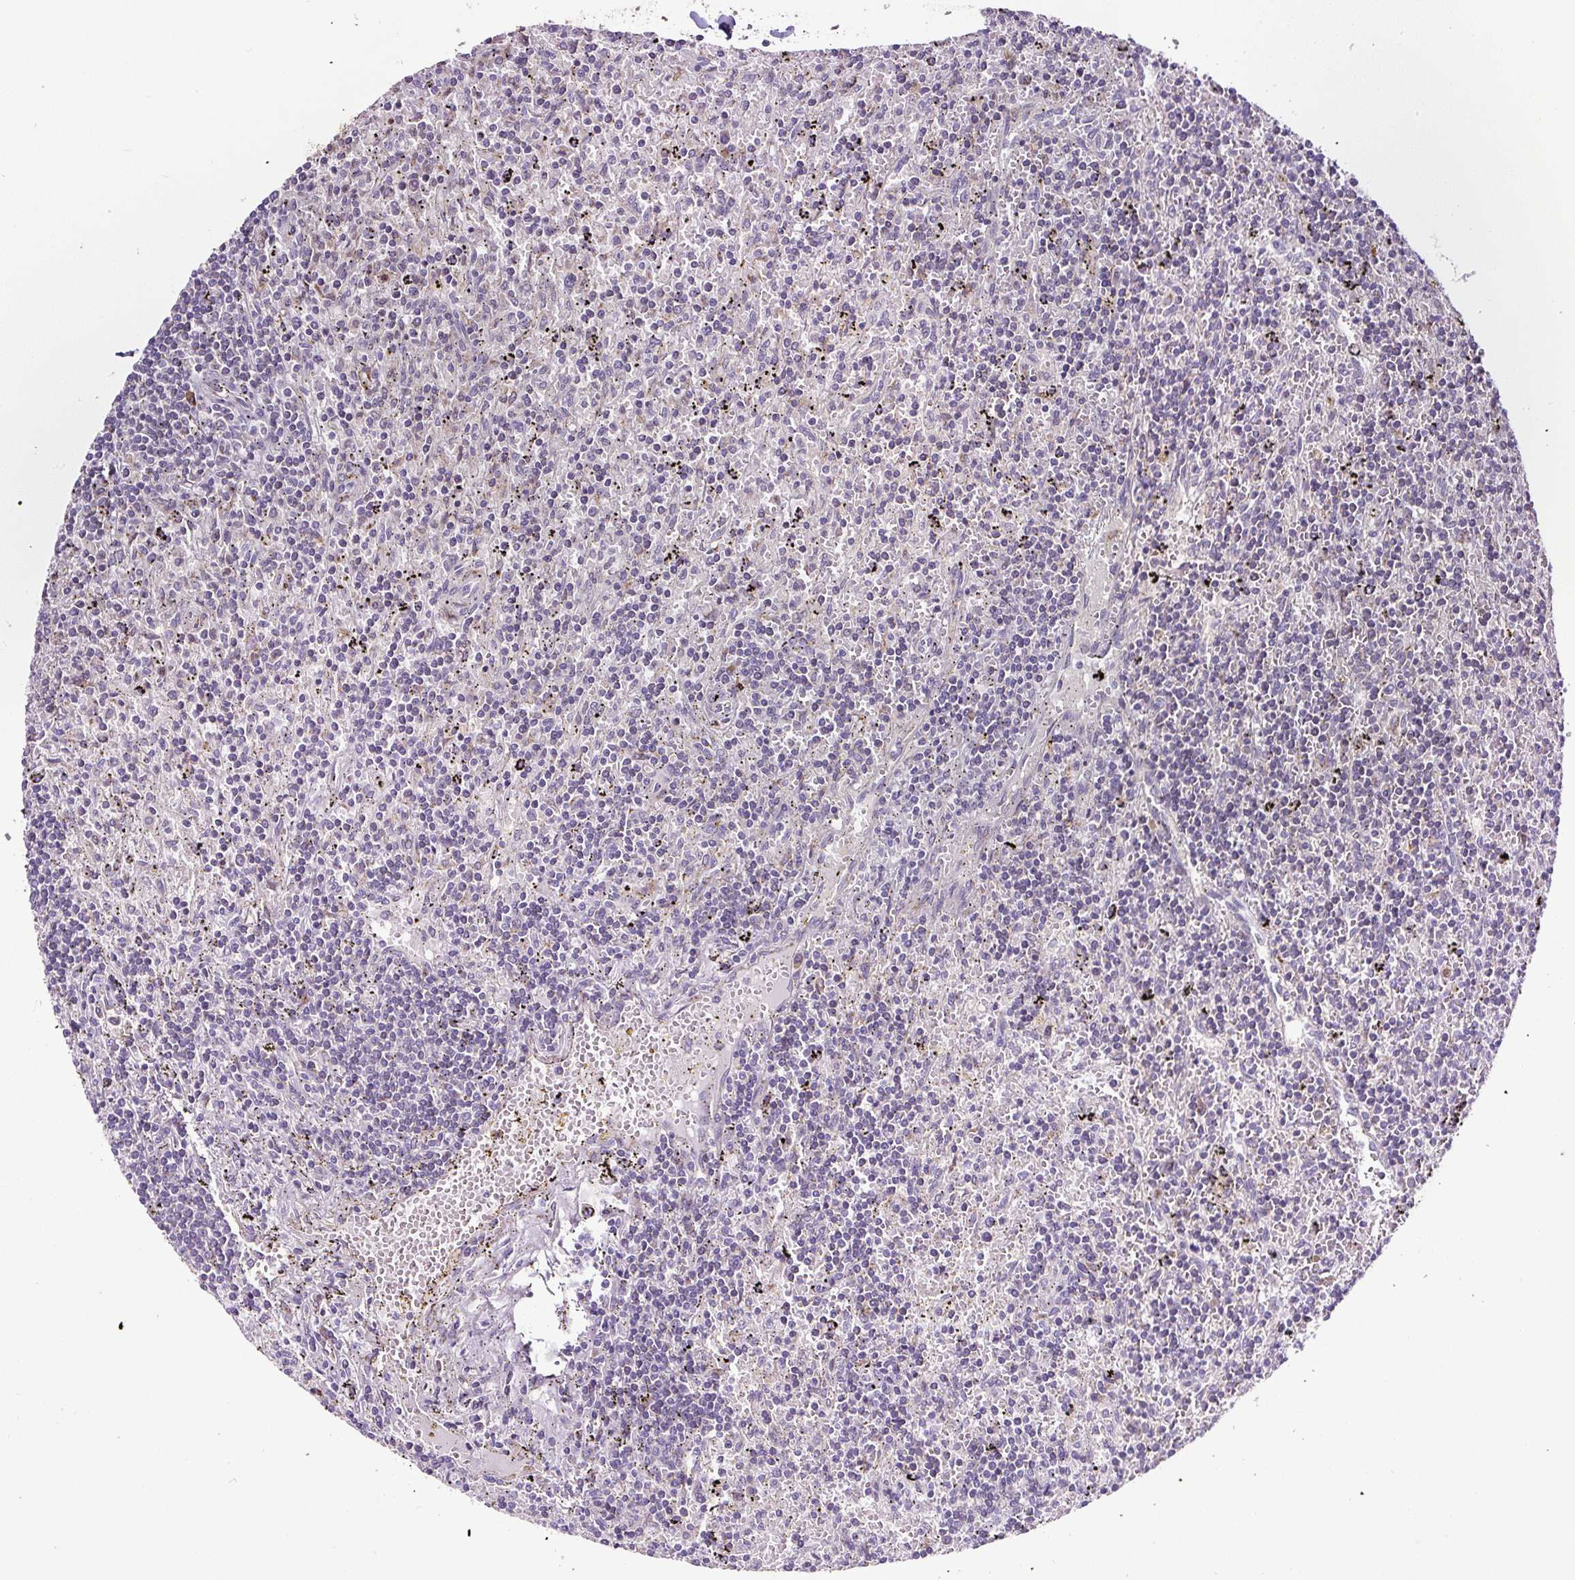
{"staining": {"intensity": "negative", "quantity": "none", "location": "none"}, "tissue": "lymphoma", "cell_type": "Tumor cells", "image_type": "cancer", "snomed": [{"axis": "morphology", "description": "Malignant lymphoma, non-Hodgkin's type, Low grade"}, {"axis": "topography", "description": "Spleen"}], "caption": "This is an immunohistochemistry micrograph of human malignant lymphoma, non-Hodgkin's type (low-grade). There is no staining in tumor cells.", "gene": "HPS4", "patient": {"sex": "male", "age": 76}}